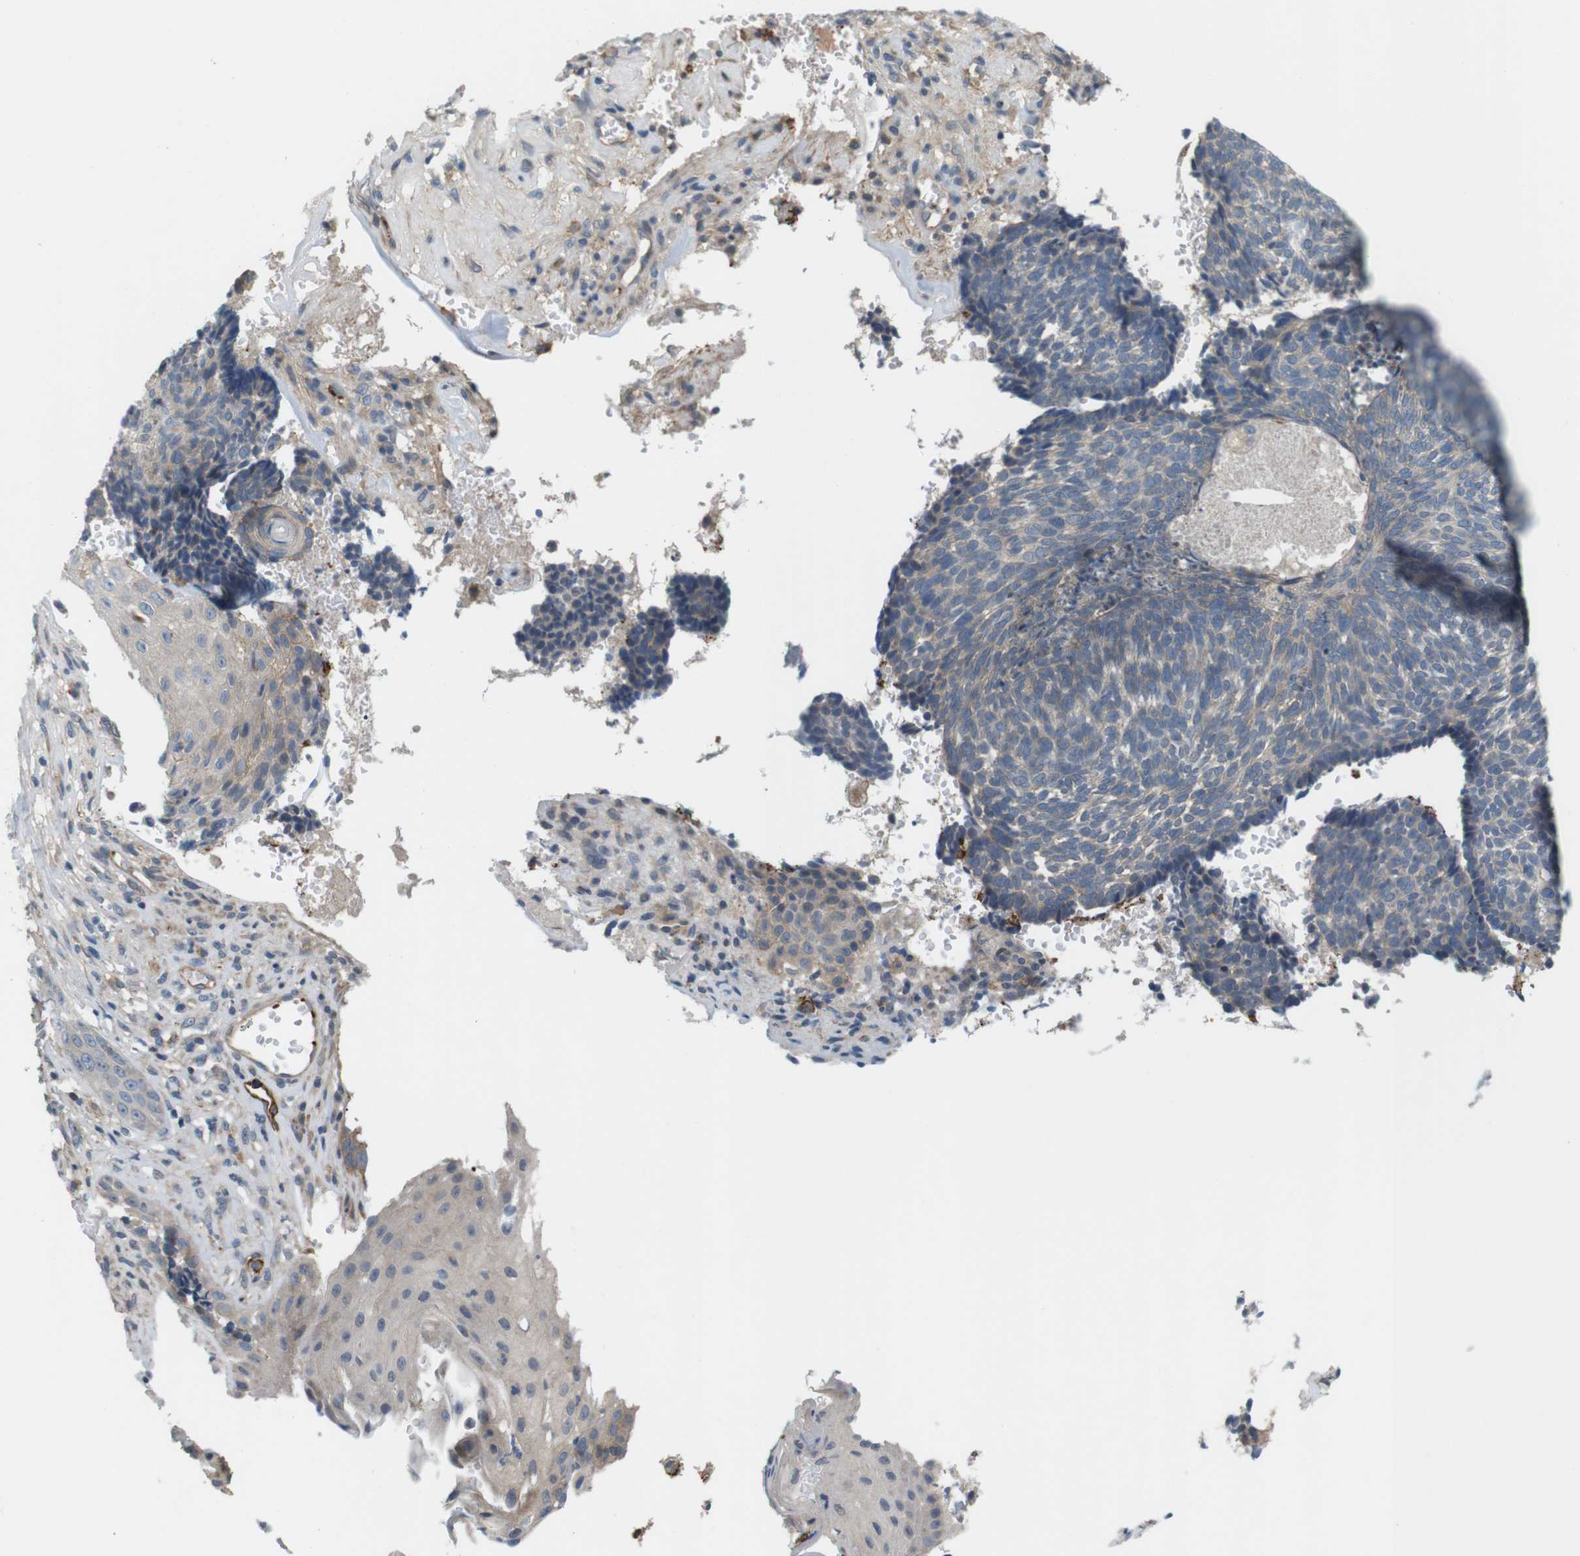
{"staining": {"intensity": "weak", "quantity": ">75%", "location": "cytoplasmic/membranous"}, "tissue": "skin cancer", "cell_type": "Tumor cells", "image_type": "cancer", "snomed": [{"axis": "morphology", "description": "Basal cell carcinoma"}, {"axis": "topography", "description": "Skin"}], "caption": "Immunohistochemical staining of human basal cell carcinoma (skin) displays low levels of weak cytoplasmic/membranous protein staining in approximately >75% of tumor cells. The staining is performed using DAB (3,3'-diaminobenzidine) brown chromogen to label protein expression. The nuclei are counter-stained blue using hematoxylin.", "gene": "BVES", "patient": {"sex": "male", "age": 84}}